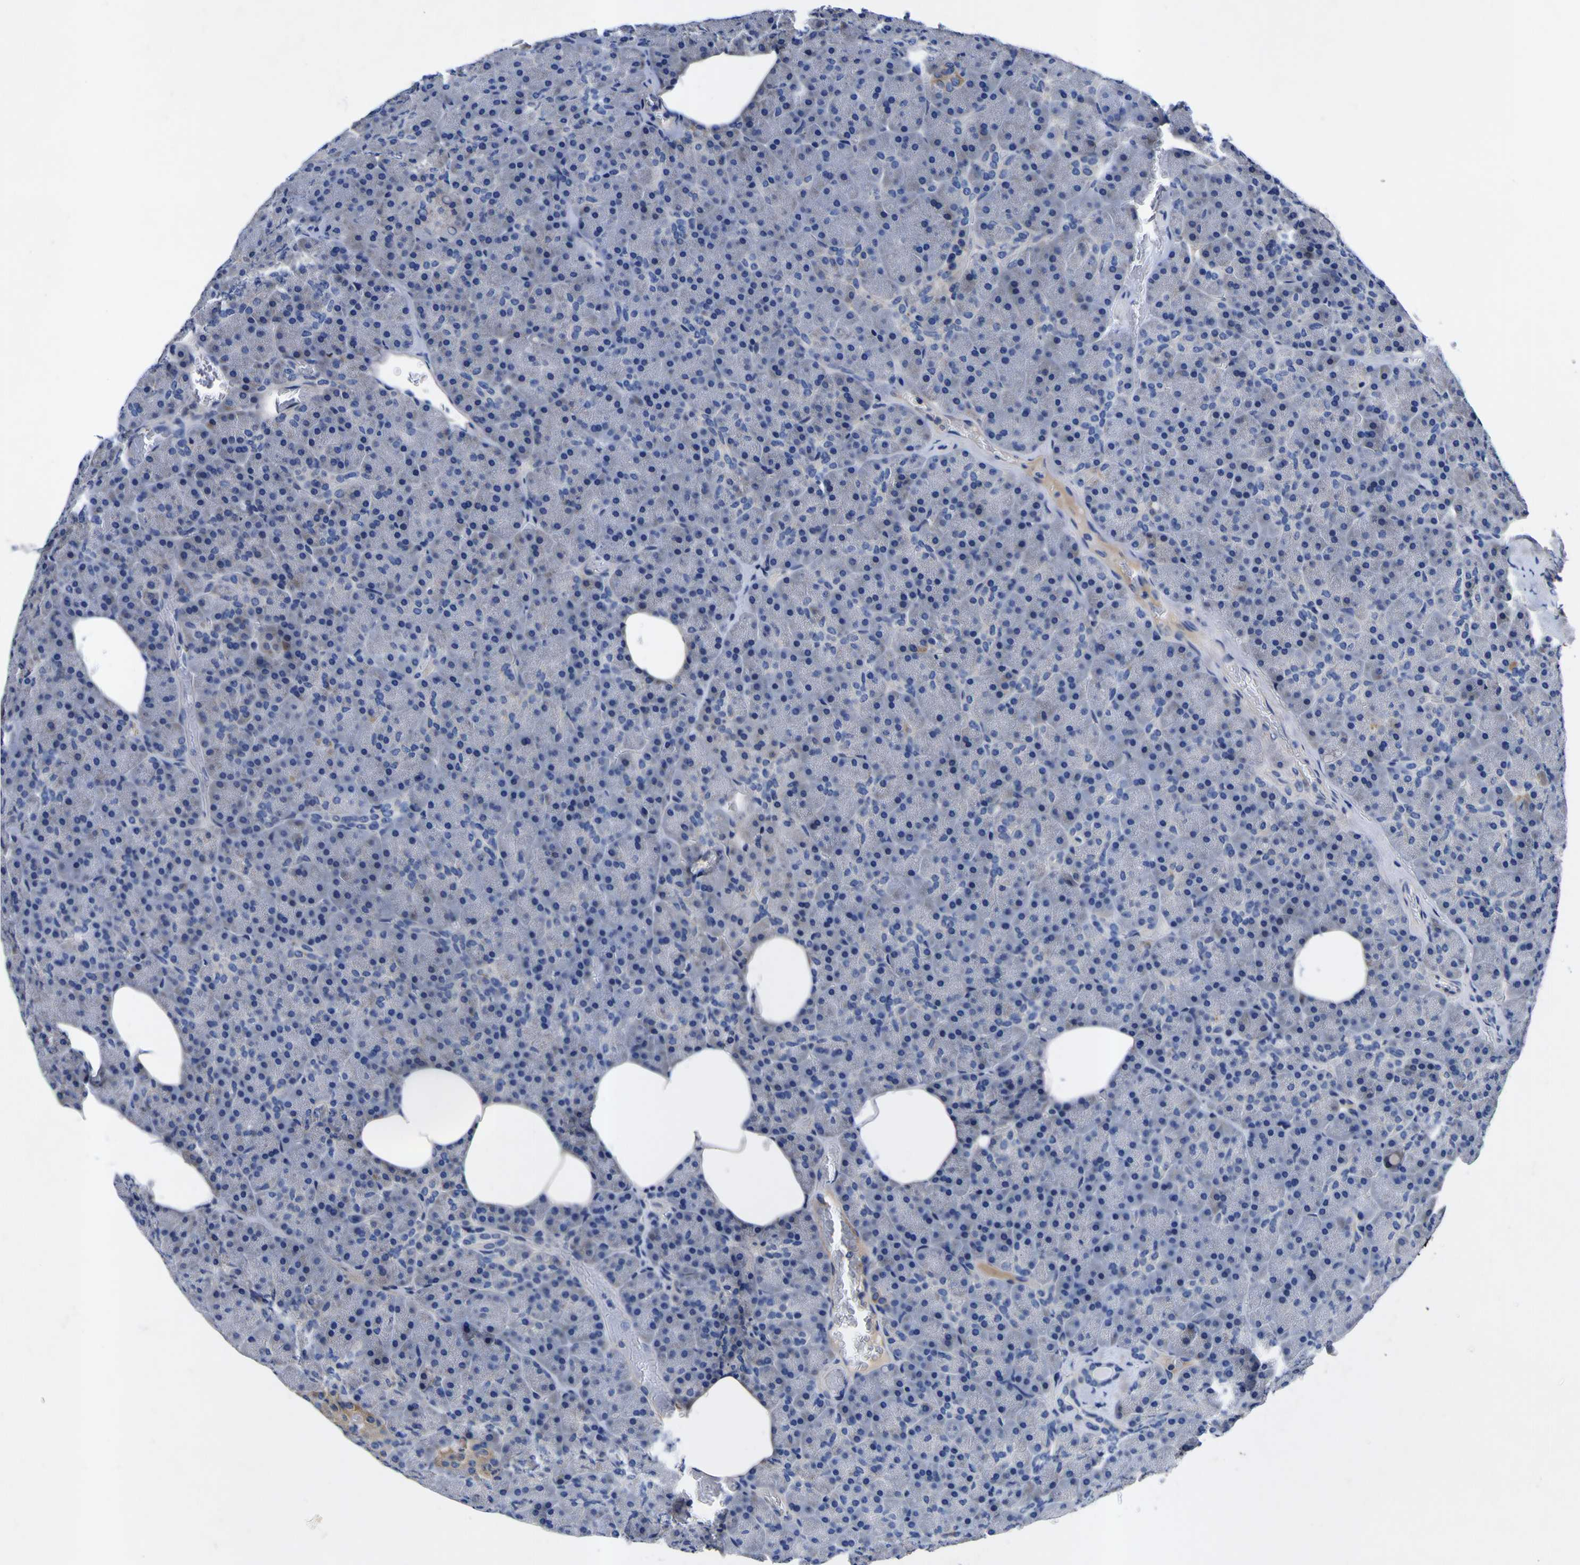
{"staining": {"intensity": "negative", "quantity": "none", "location": "none"}, "tissue": "pancreas", "cell_type": "Exocrine glandular cells", "image_type": "normal", "snomed": [{"axis": "morphology", "description": "Normal tissue, NOS"}, {"axis": "topography", "description": "Pancreas"}], "caption": "Protein analysis of normal pancreas reveals no significant positivity in exocrine glandular cells. (DAB (3,3'-diaminobenzidine) immunohistochemistry visualized using brightfield microscopy, high magnification).", "gene": "VASN", "patient": {"sex": "female", "age": 35}}